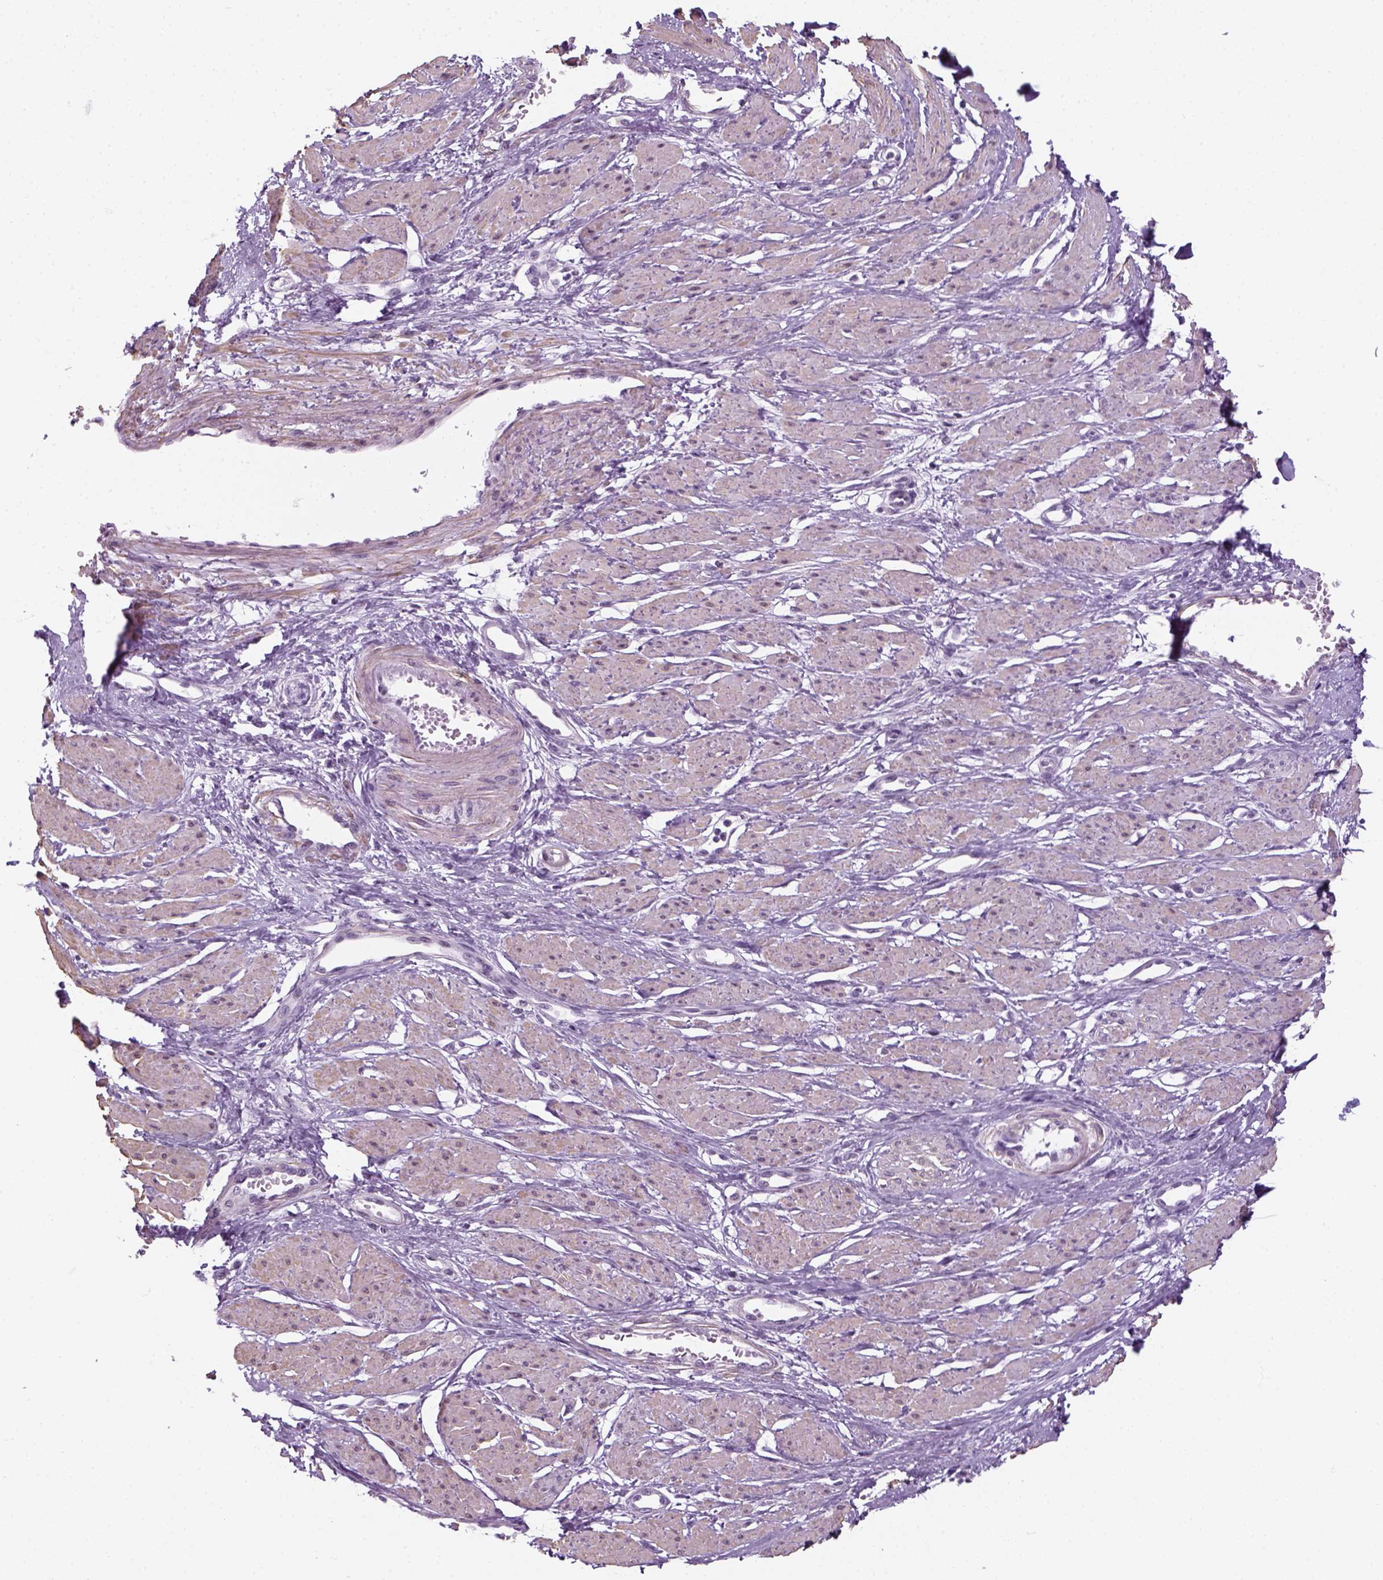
{"staining": {"intensity": "weak", "quantity": ">75%", "location": "nuclear"}, "tissue": "smooth muscle", "cell_type": "Smooth muscle cells", "image_type": "normal", "snomed": [{"axis": "morphology", "description": "Normal tissue, NOS"}, {"axis": "topography", "description": "Smooth muscle"}, {"axis": "topography", "description": "Uterus"}], "caption": "Unremarkable smooth muscle reveals weak nuclear expression in about >75% of smooth muscle cells.", "gene": "ZNF865", "patient": {"sex": "female", "age": 39}}